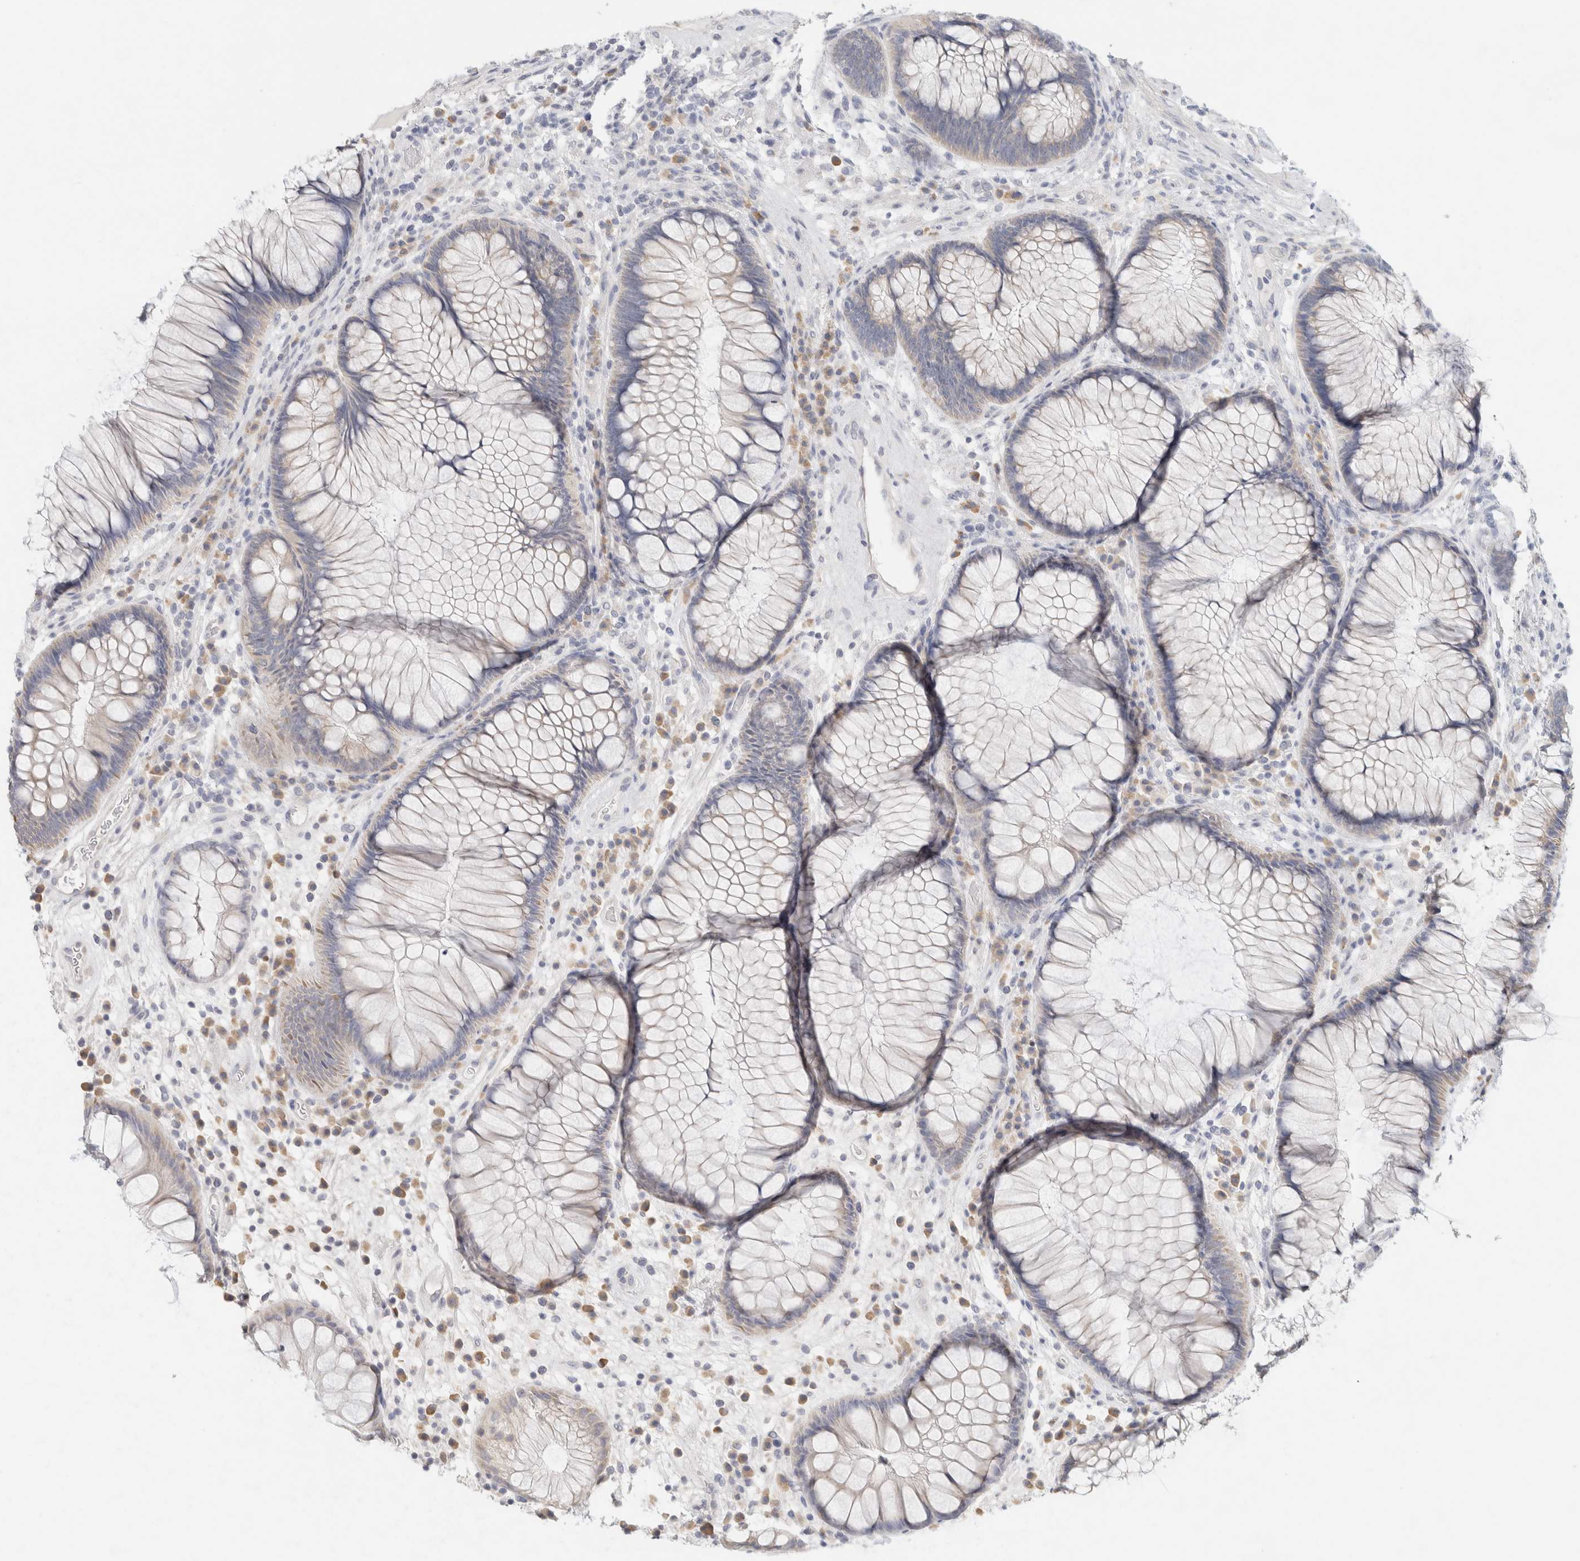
{"staining": {"intensity": "negative", "quantity": "none", "location": "none"}, "tissue": "rectum", "cell_type": "Glandular cells", "image_type": "normal", "snomed": [{"axis": "morphology", "description": "Normal tissue, NOS"}, {"axis": "topography", "description": "Rectum"}], "caption": "This is an immunohistochemistry (IHC) image of normal rectum. There is no positivity in glandular cells.", "gene": "NEFM", "patient": {"sex": "male", "age": 51}}